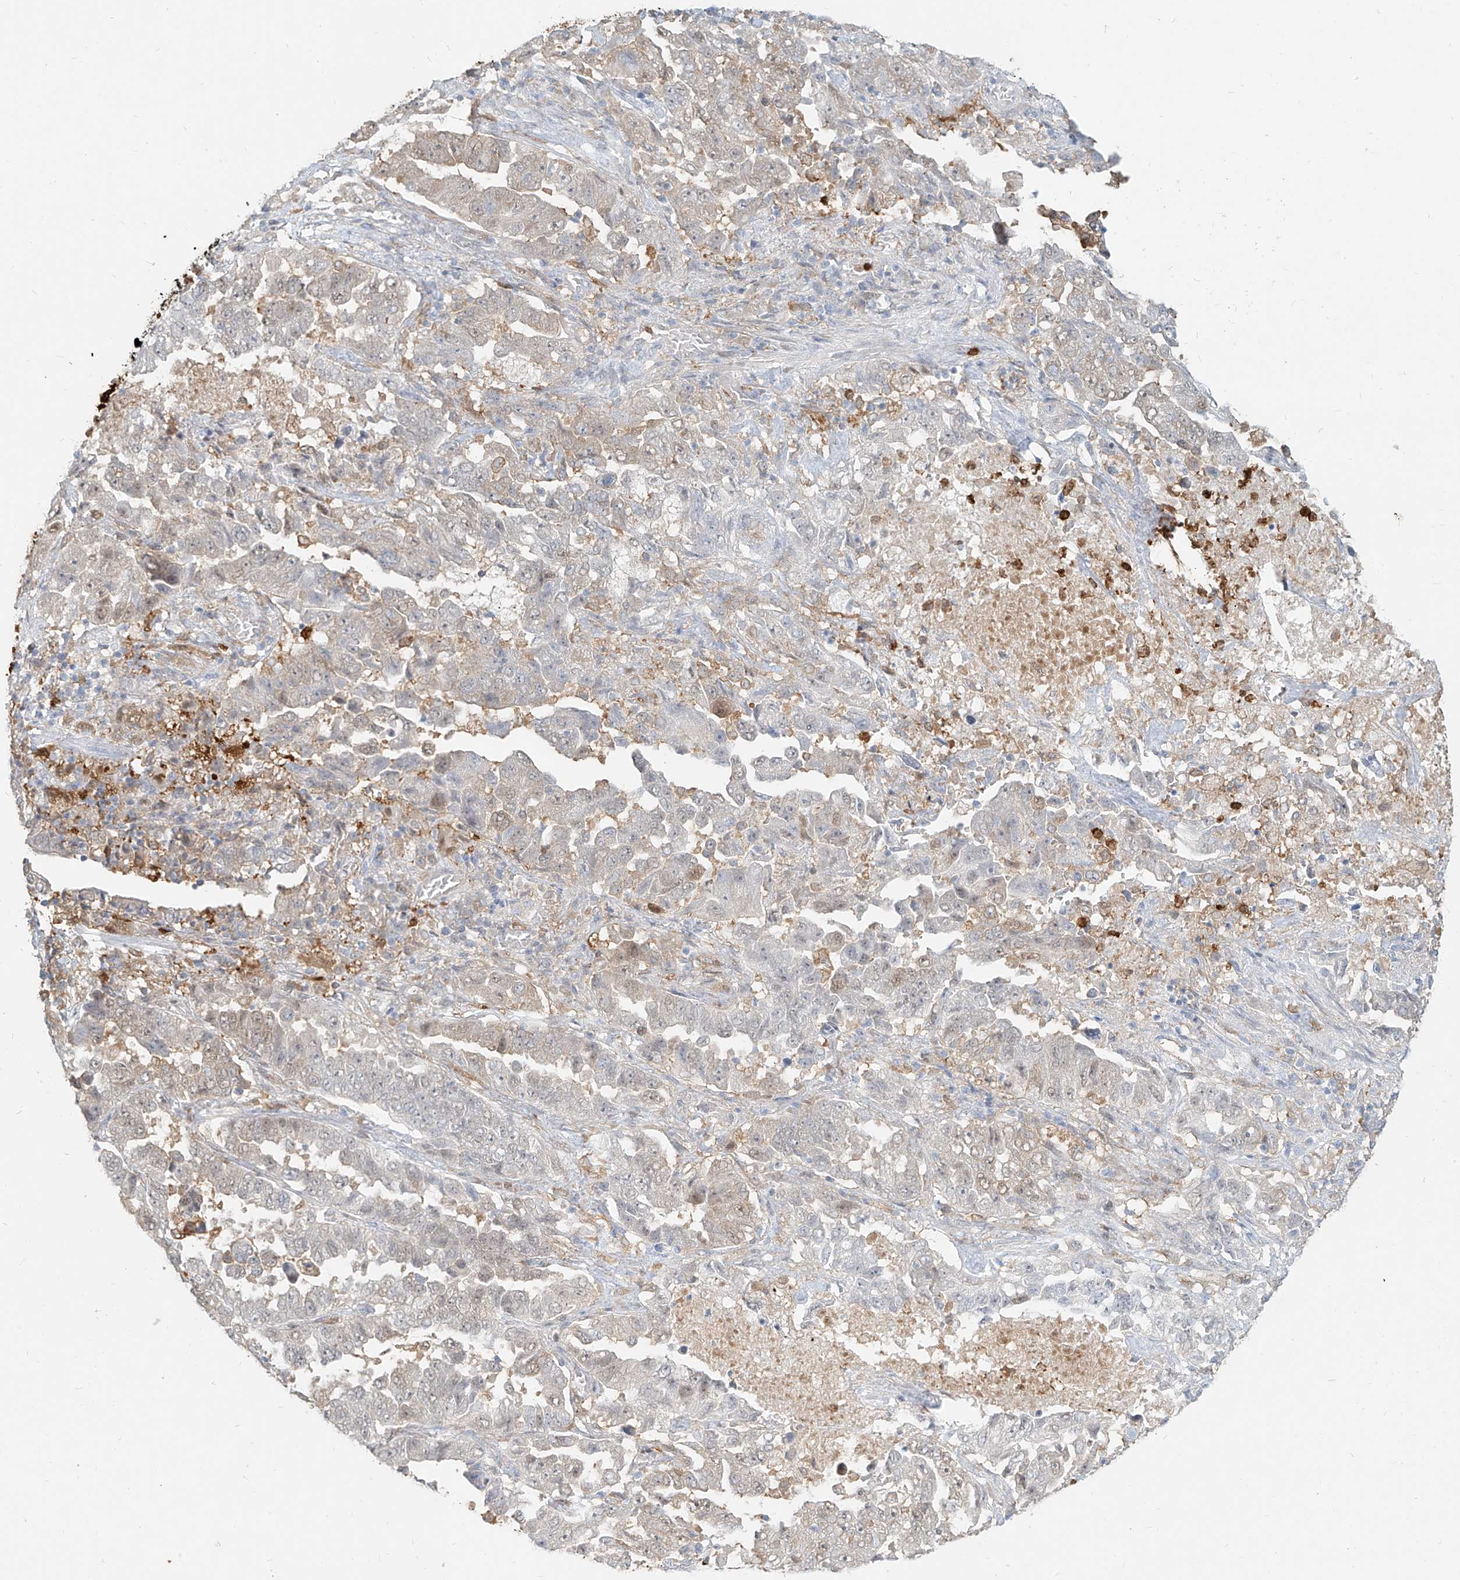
{"staining": {"intensity": "weak", "quantity": "<25%", "location": "cytoplasmic/membranous"}, "tissue": "lung cancer", "cell_type": "Tumor cells", "image_type": "cancer", "snomed": [{"axis": "morphology", "description": "Adenocarcinoma, NOS"}, {"axis": "topography", "description": "Lung"}], "caption": "IHC of human lung cancer (adenocarcinoma) reveals no positivity in tumor cells. Nuclei are stained in blue.", "gene": "PGD", "patient": {"sex": "female", "age": 51}}